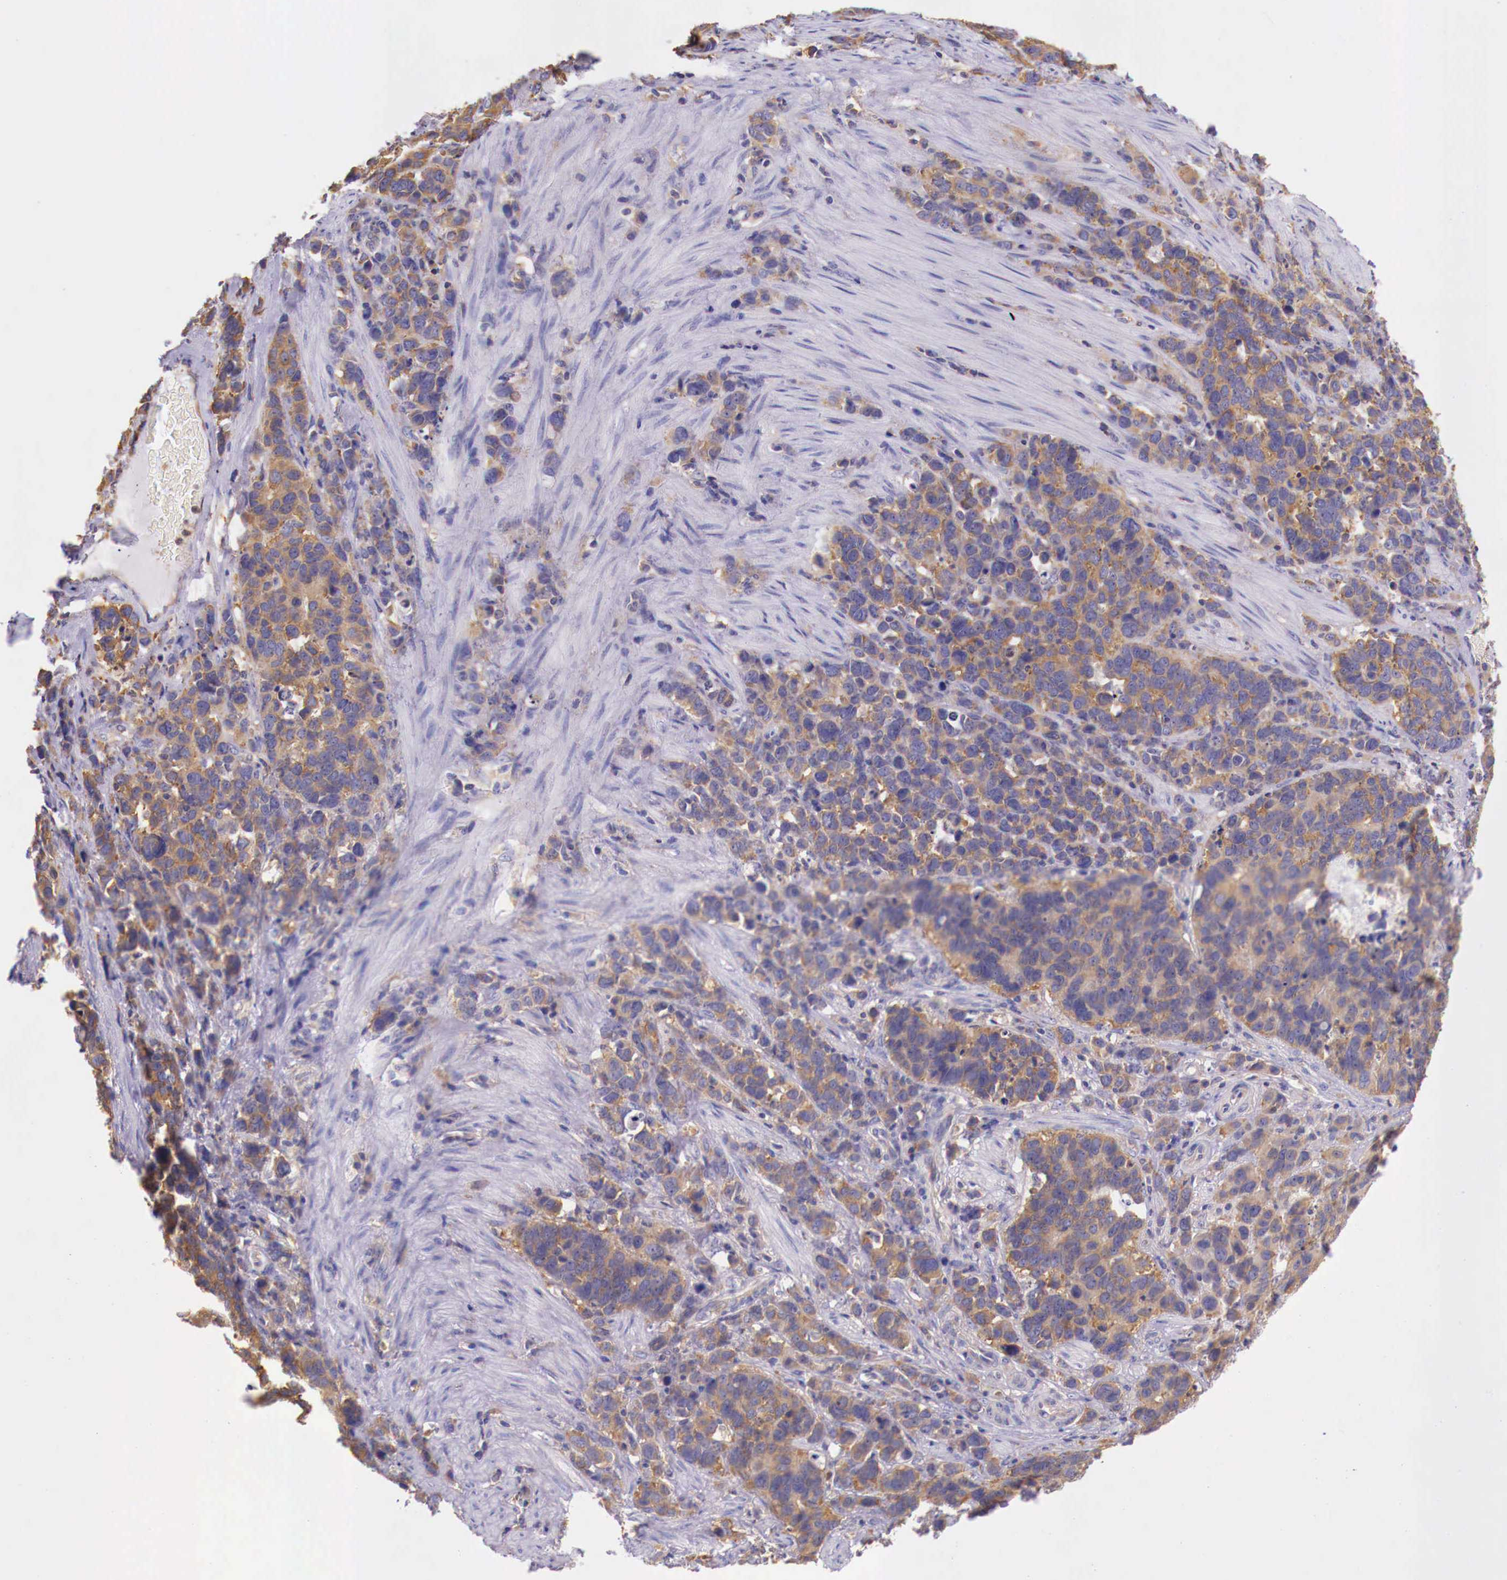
{"staining": {"intensity": "moderate", "quantity": ">75%", "location": "cytoplasmic/membranous"}, "tissue": "stomach cancer", "cell_type": "Tumor cells", "image_type": "cancer", "snomed": [{"axis": "morphology", "description": "Adenocarcinoma, NOS"}, {"axis": "topography", "description": "Stomach, upper"}], "caption": "A photomicrograph of human stomach cancer (adenocarcinoma) stained for a protein shows moderate cytoplasmic/membranous brown staining in tumor cells. The protein is shown in brown color, while the nuclei are stained blue.", "gene": "GRIPAP1", "patient": {"sex": "male", "age": 71}}